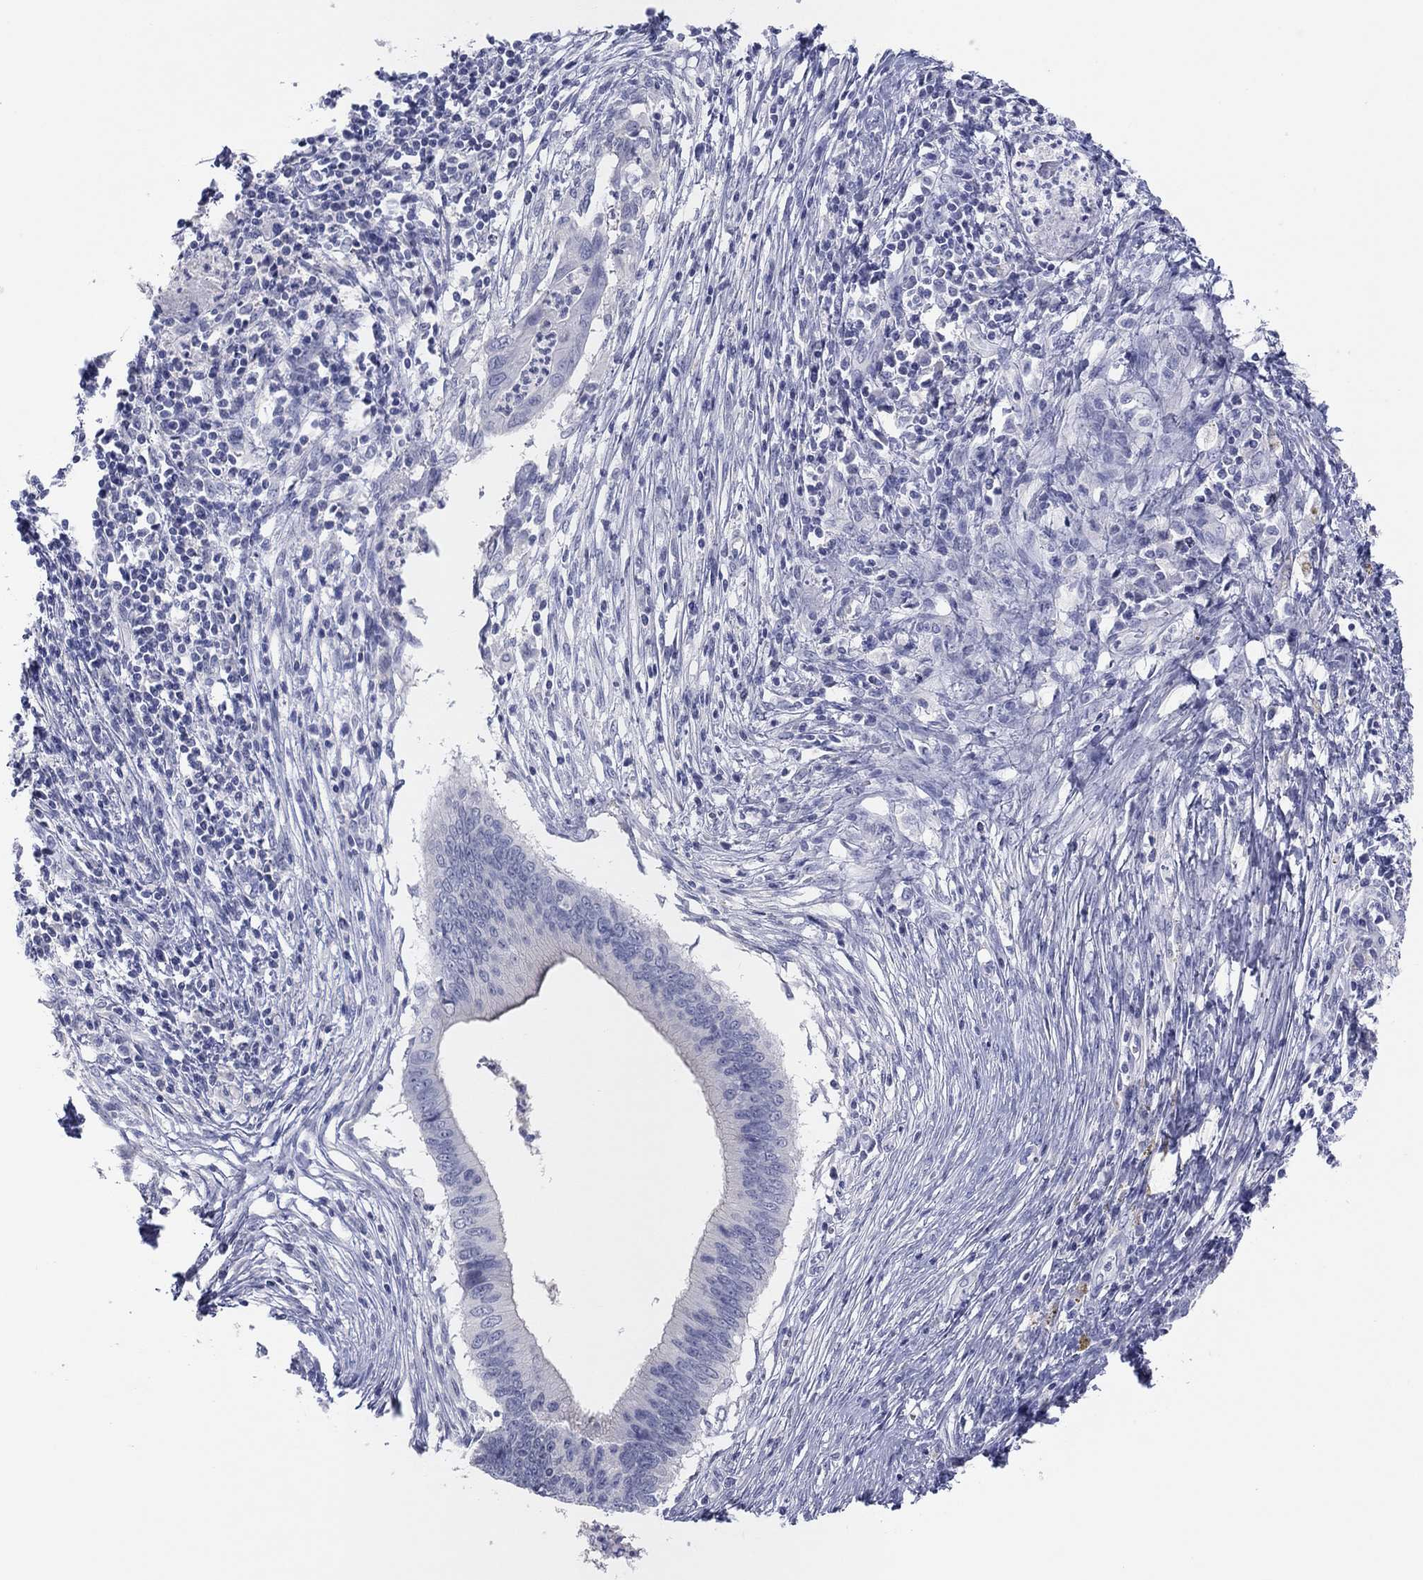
{"staining": {"intensity": "negative", "quantity": "none", "location": "none"}, "tissue": "cervical cancer", "cell_type": "Tumor cells", "image_type": "cancer", "snomed": [{"axis": "morphology", "description": "Adenocarcinoma, NOS"}, {"axis": "topography", "description": "Cervix"}], "caption": "Immunohistochemical staining of human cervical adenocarcinoma shows no significant positivity in tumor cells.", "gene": "CPNE6", "patient": {"sex": "female", "age": 42}}